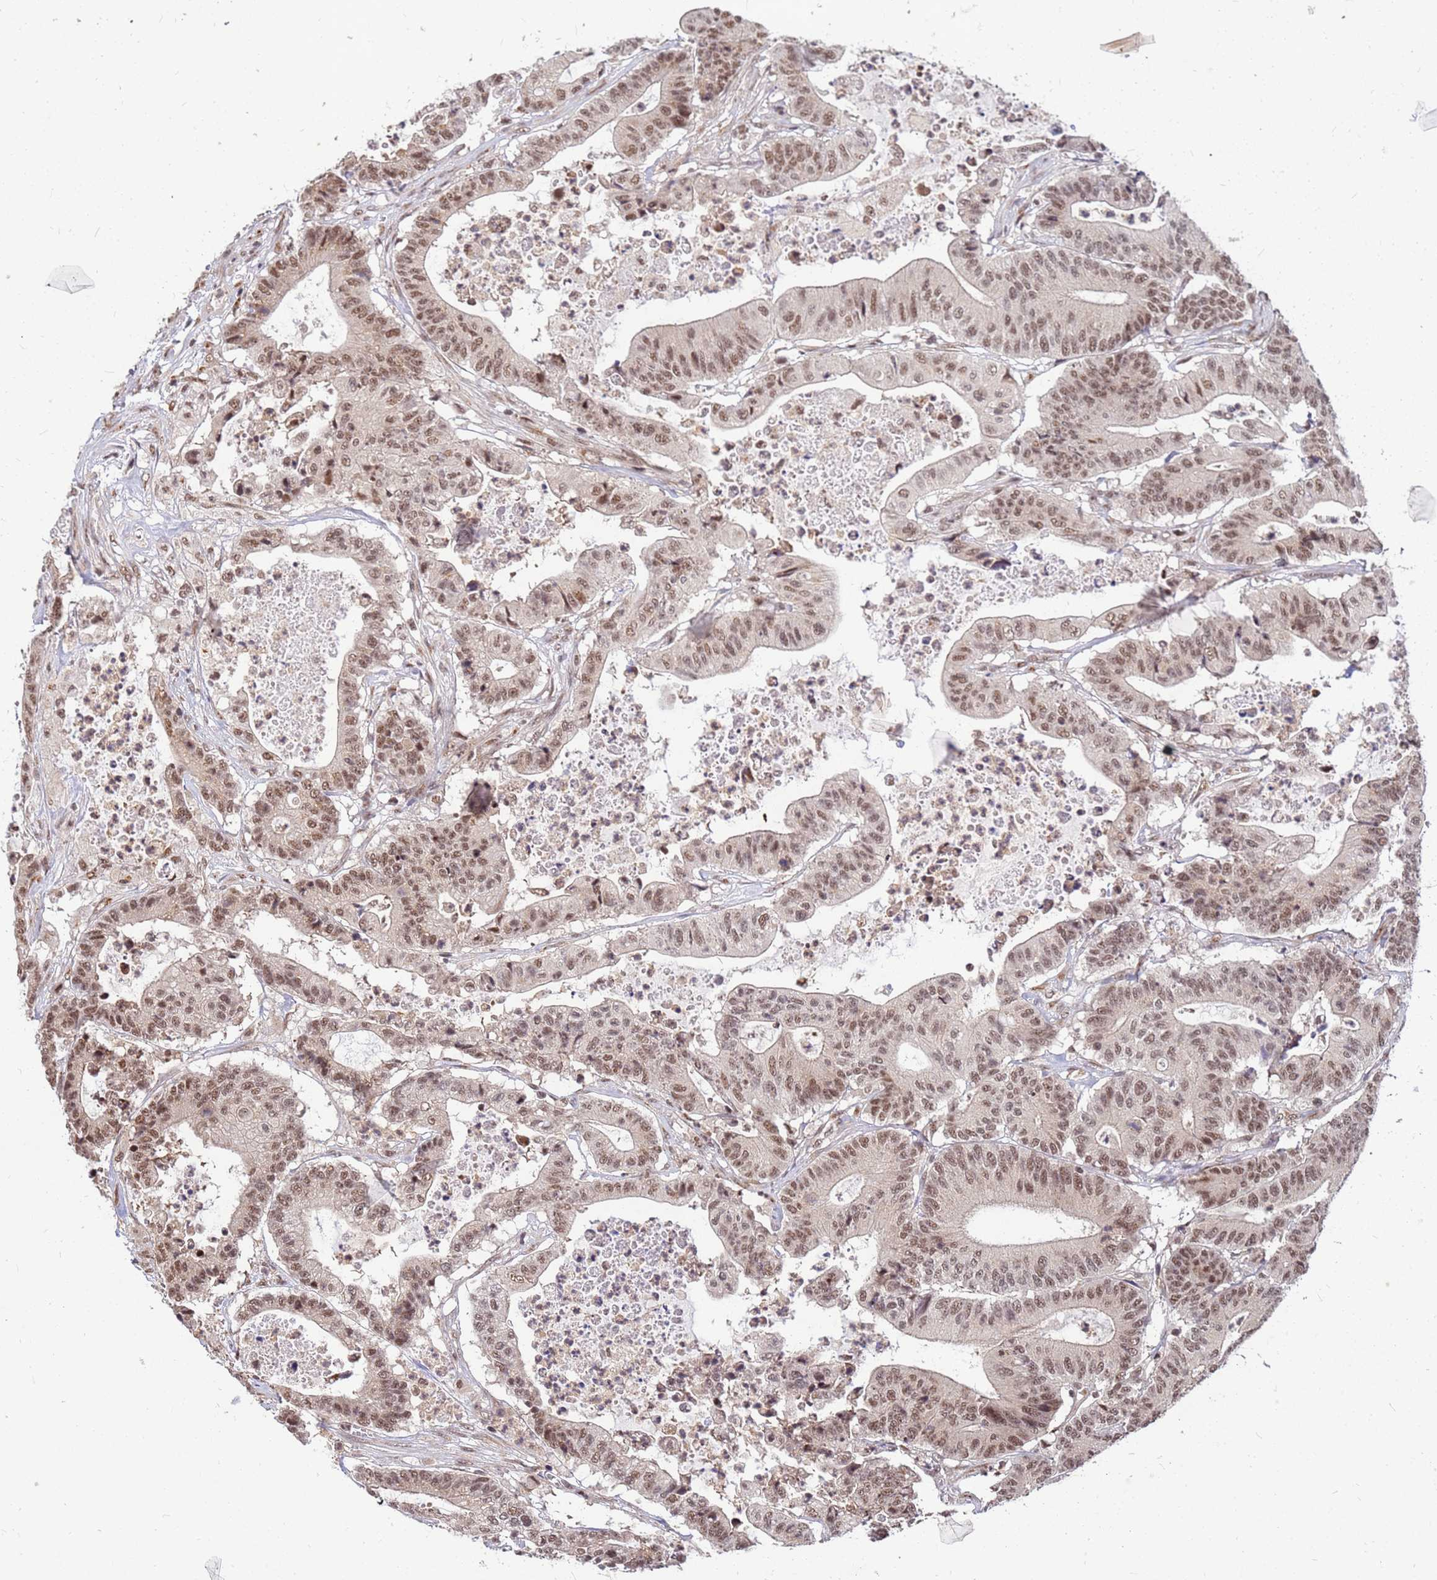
{"staining": {"intensity": "moderate", "quantity": "25%-75%", "location": "cytoplasmic/membranous,nuclear"}, "tissue": "colorectal cancer", "cell_type": "Tumor cells", "image_type": "cancer", "snomed": [{"axis": "morphology", "description": "Adenocarcinoma, NOS"}, {"axis": "topography", "description": "Colon"}], "caption": "The histopathology image exhibits staining of colorectal adenocarcinoma, revealing moderate cytoplasmic/membranous and nuclear protein staining (brown color) within tumor cells.", "gene": "NCBP2", "patient": {"sex": "female", "age": 84}}